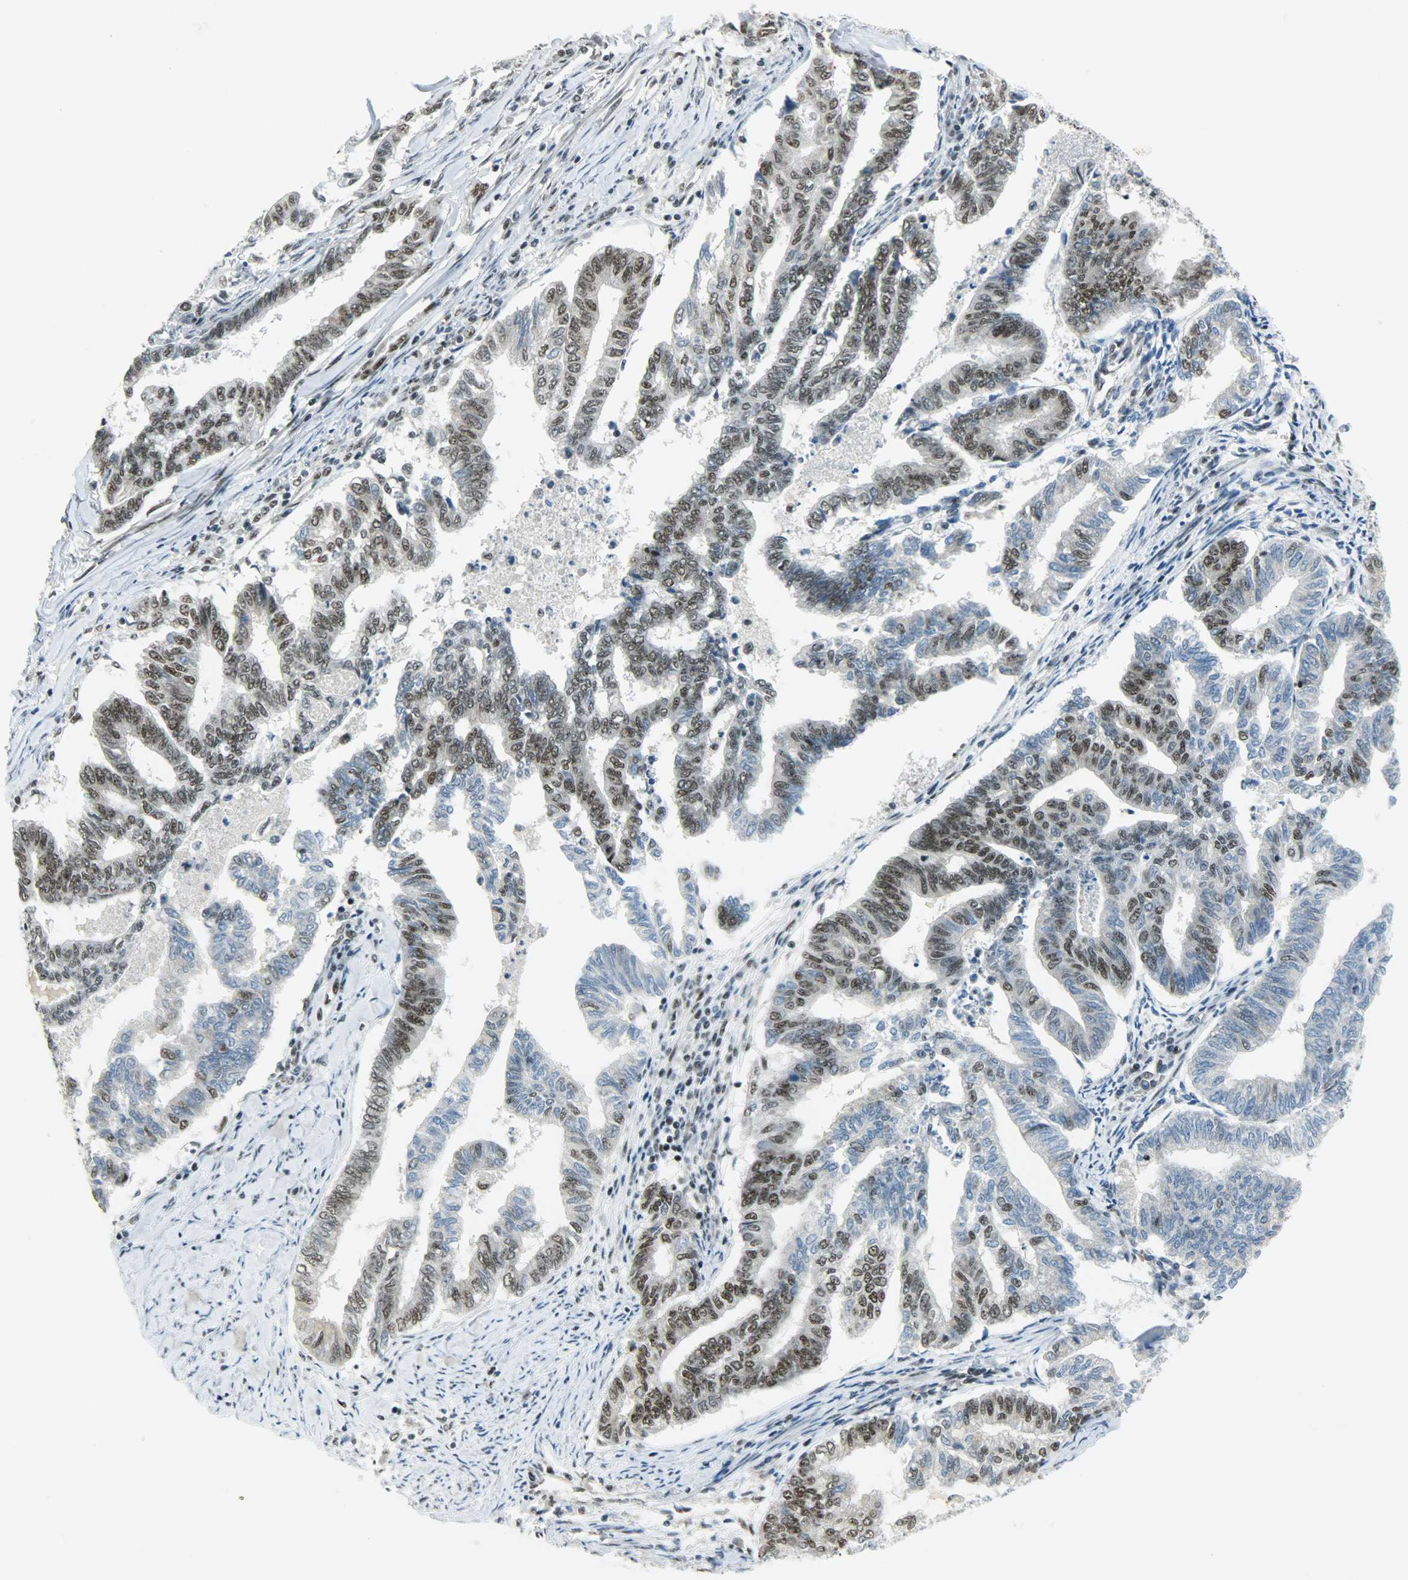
{"staining": {"intensity": "moderate", "quantity": "25%-75%", "location": "nuclear"}, "tissue": "endometrial cancer", "cell_type": "Tumor cells", "image_type": "cancer", "snomed": [{"axis": "morphology", "description": "Adenocarcinoma, NOS"}, {"axis": "topography", "description": "Endometrium"}], "caption": "A histopathology image of endometrial cancer stained for a protein exhibits moderate nuclear brown staining in tumor cells. The staining was performed using DAB (3,3'-diaminobenzidine) to visualize the protein expression in brown, while the nuclei were stained in blue with hematoxylin (Magnification: 20x).", "gene": "SUGP1", "patient": {"sex": "female", "age": 79}}